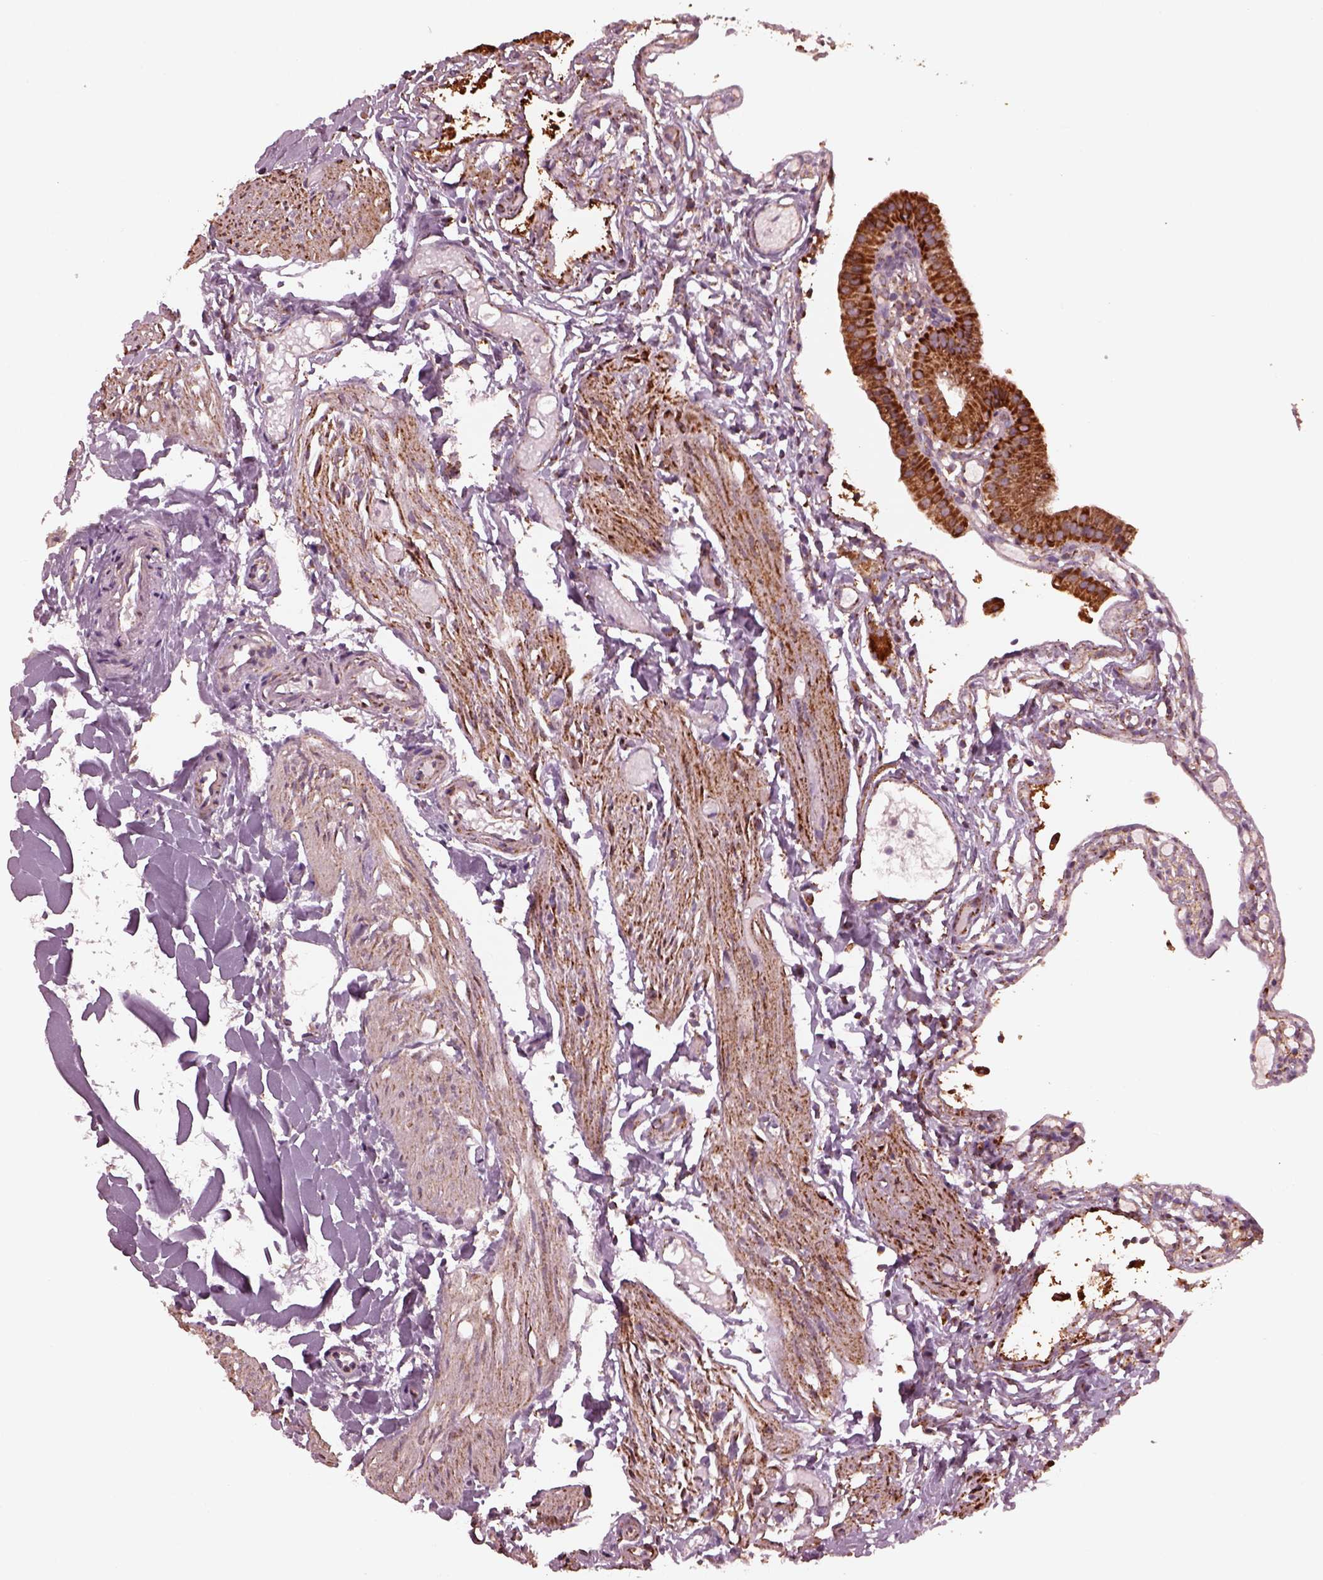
{"staining": {"intensity": "strong", "quantity": ">75%", "location": "cytoplasmic/membranous"}, "tissue": "gallbladder", "cell_type": "Glandular cells", "image_type": "normal", "snomed": [{"axis": "morphology", "description": "Normal tissue, NOS"}, {"axis": "topography", "description": "Gallbladder"}], "caption": "Immunohistochemical staining of benign gallbladder reveals >75% levels of strong cytoplasmic/membranous protein expression in about >75% of glandular cells.", "gene": "NDUFB10", "patient": {"sex": "female", "age": 47}}